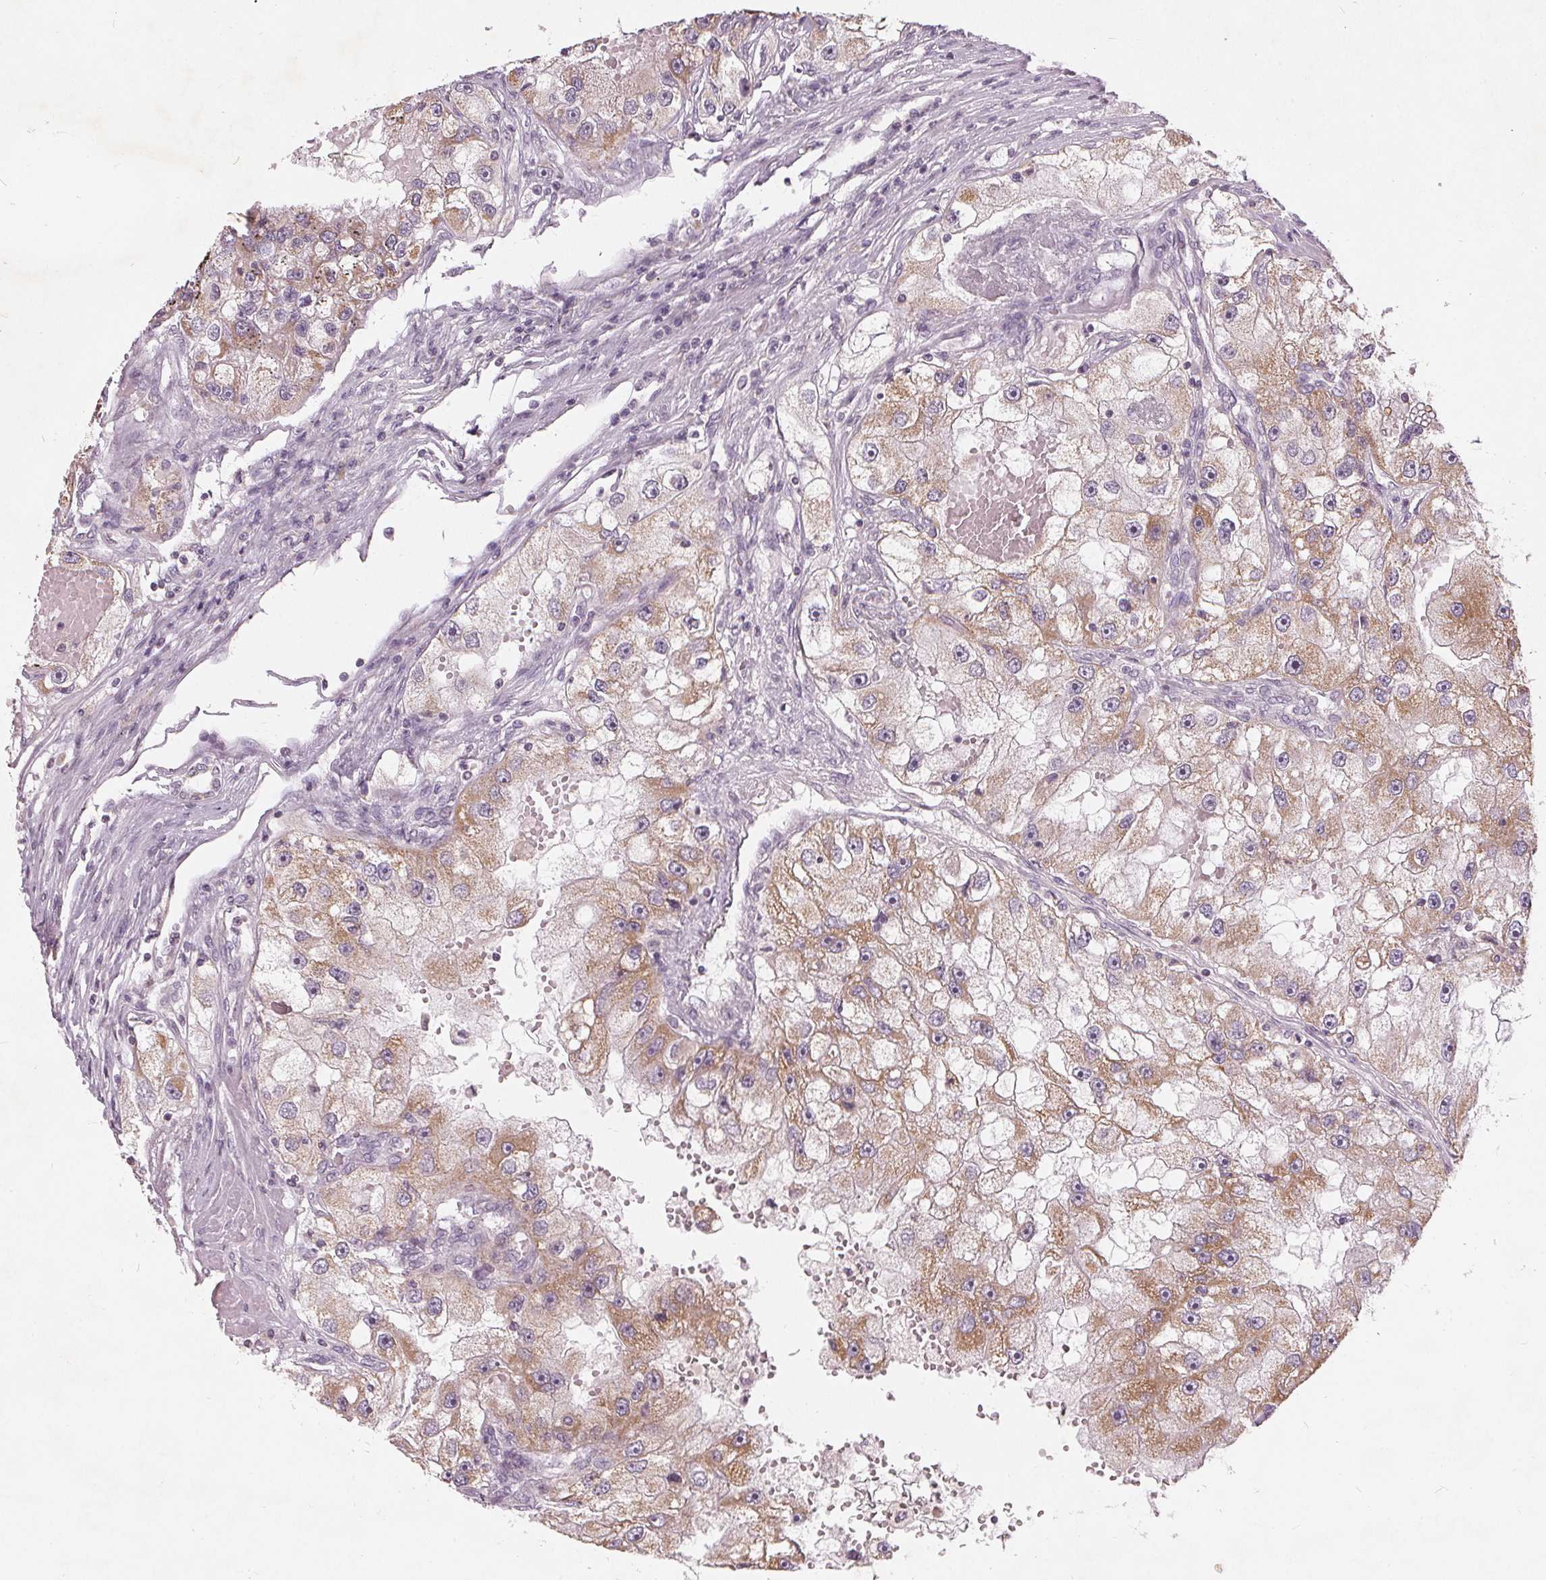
{"staining": {"intensity": "moderate", "quantity": "25%-75%", "location": "cytoplasmic/membranous"}, "tissue": "renal cancer", "cell_type": "Tumor cells", "image_type": "cancer", "snomed": [{"axis": "morphology", "description": "Adenocarcinoma, NOS"}, {"axis": "topography", "description": "Kidney"}], "caption": "There is medium levels of moderate cytoplasmic/membranous positivity in tumor cells of renal cancer (adenocarcinoma), as demonstrated by immunohistochemical staining (brown color).", "gene": "TRIM60", "patient": {"sex": "male", "age": 63}}